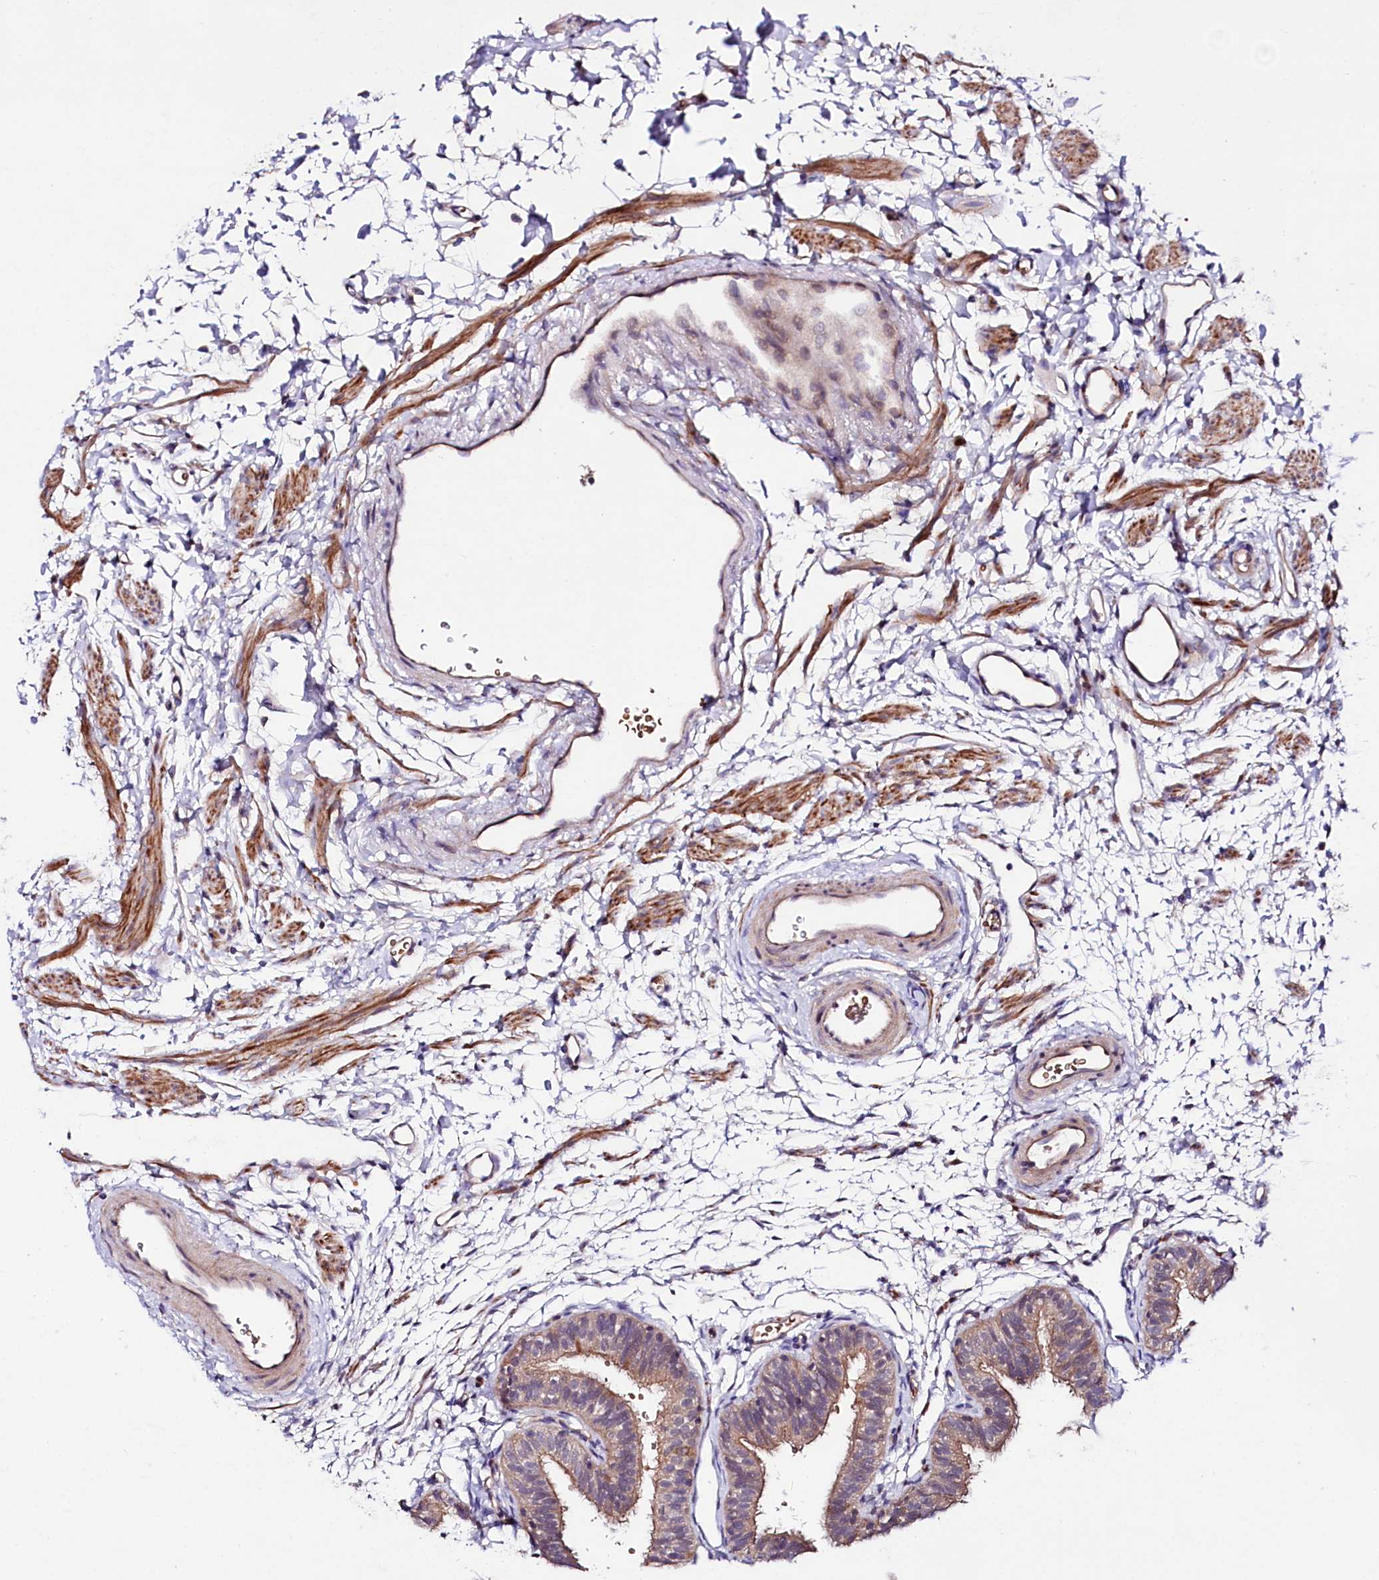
{"staining": {"intensity": "moderate", "quantity": ">75%", "location": "cytoplasmic/membranous"}, "tissue": "fallopian tube", "cell_type": "Glandular cells", "image_type": "normal", "snomed": [{"axis": "morphology", "description": "Normal tissue, NOS"}, {"axis": "topography", "description": "Fallopian tube"}], "caption": "Fallopian tube stained for a protein (brown) demonstrates moderate cytoplasmic/membranous positive expression in about >75% of glandular cells.", "gene": "TAFAZZIN", "patient": {"sex": "female", "age": 35}}